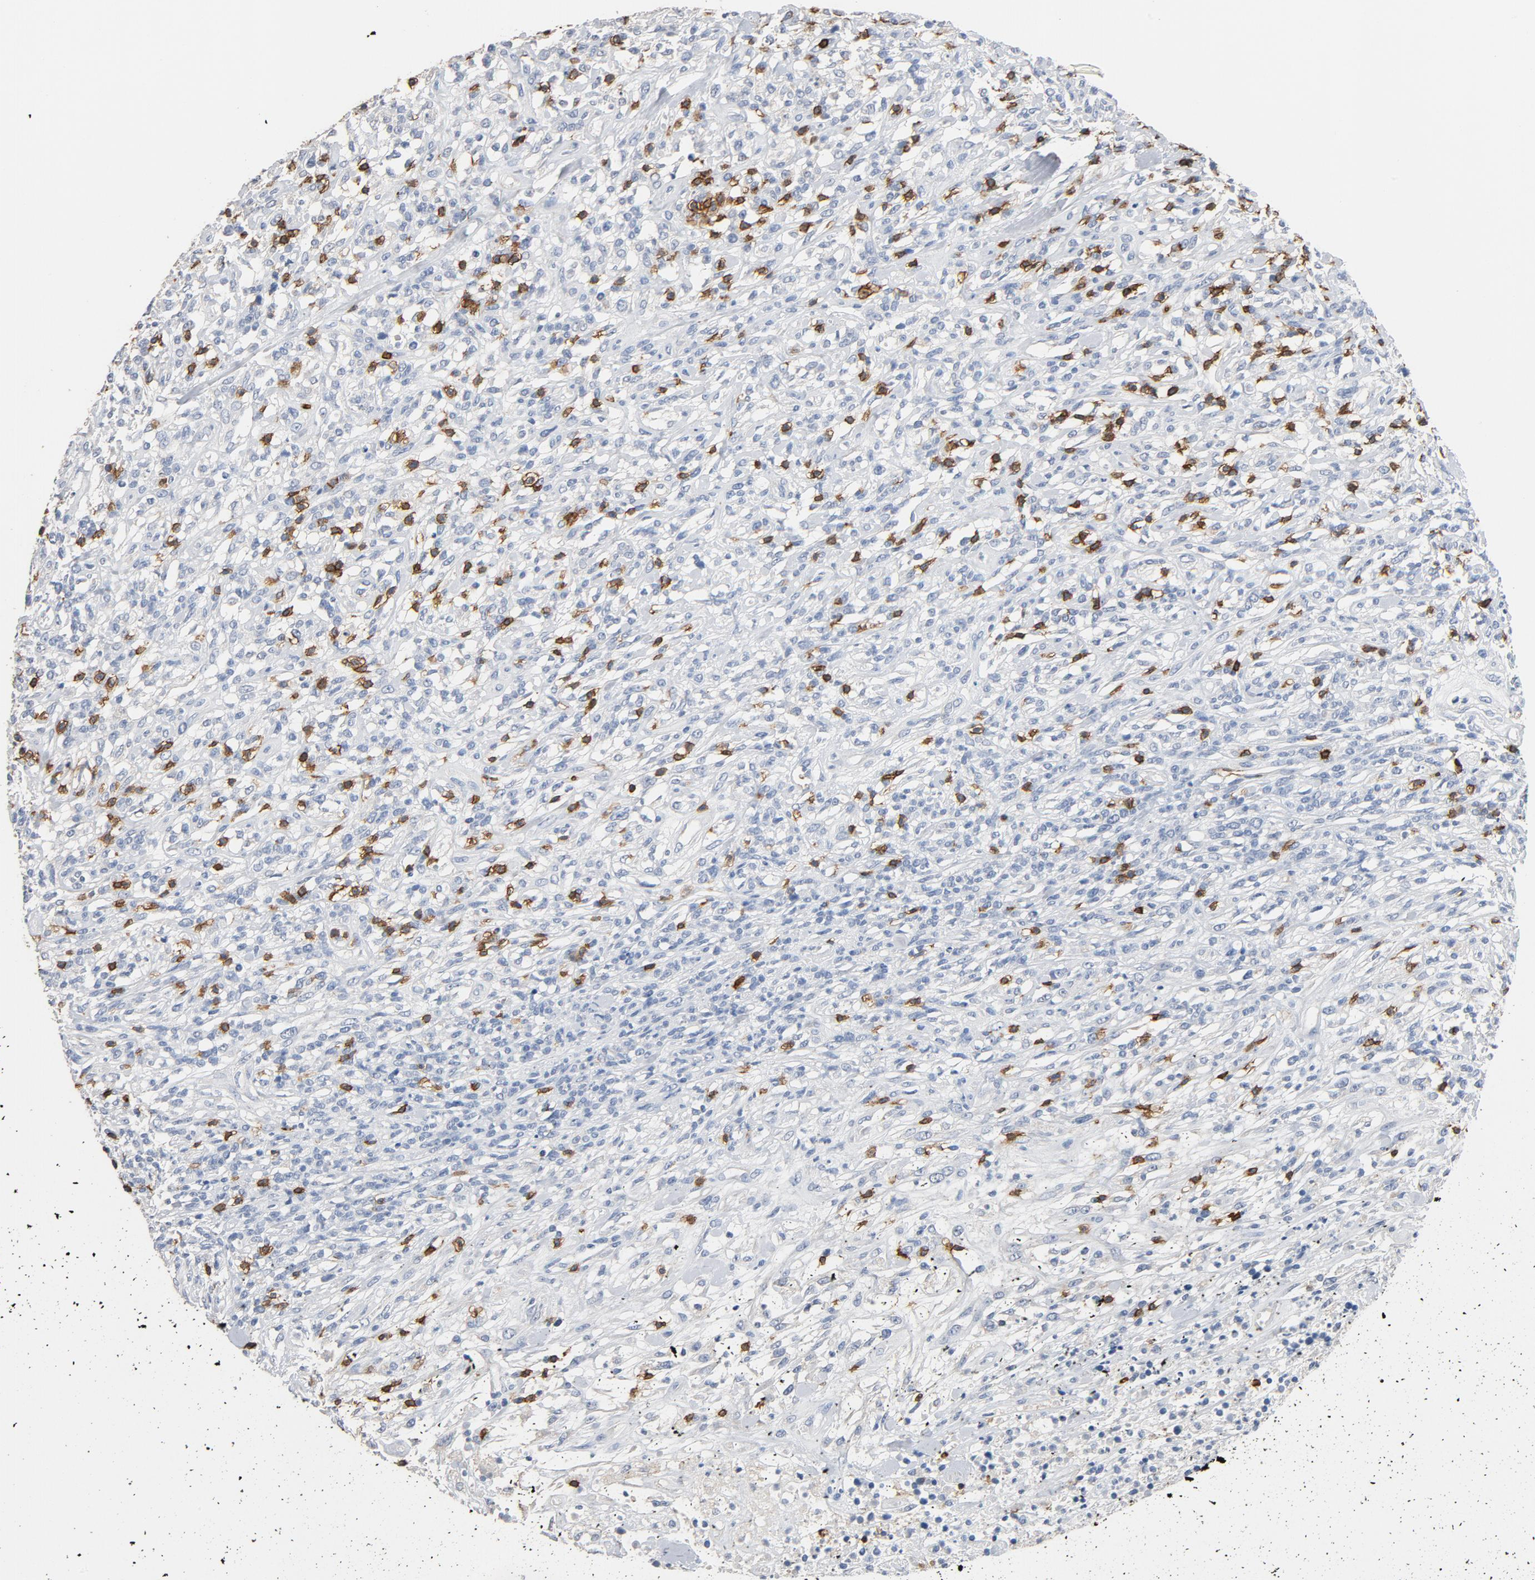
{"staining": {"intensity": "strong", "quantity": "25%-75%", "location": "cytoplasmic/membranous"}, "tissue": "lymphoma", "cell_type": "Tumor cells", "image_type": "cancer", "snomed": [{"axis": "morphology", "description": "Malignant lymphoma, non-Hodgkin's type, High grade"}, {"axis": "topography", "description": "Lymph node"}], "caption": "Strong cytoplasmic/membranous protein staining is seen in approximately 25%-75% of tumor cells in high-grade malignant lymphoma, non-Hodgkin's type. (DAB (3,3'-diaminobenzidine) IHC, brown staining for protein, blue staining for nuclei).", "gene": "CD247", "patient": {"sex": "female", "age": 73}}